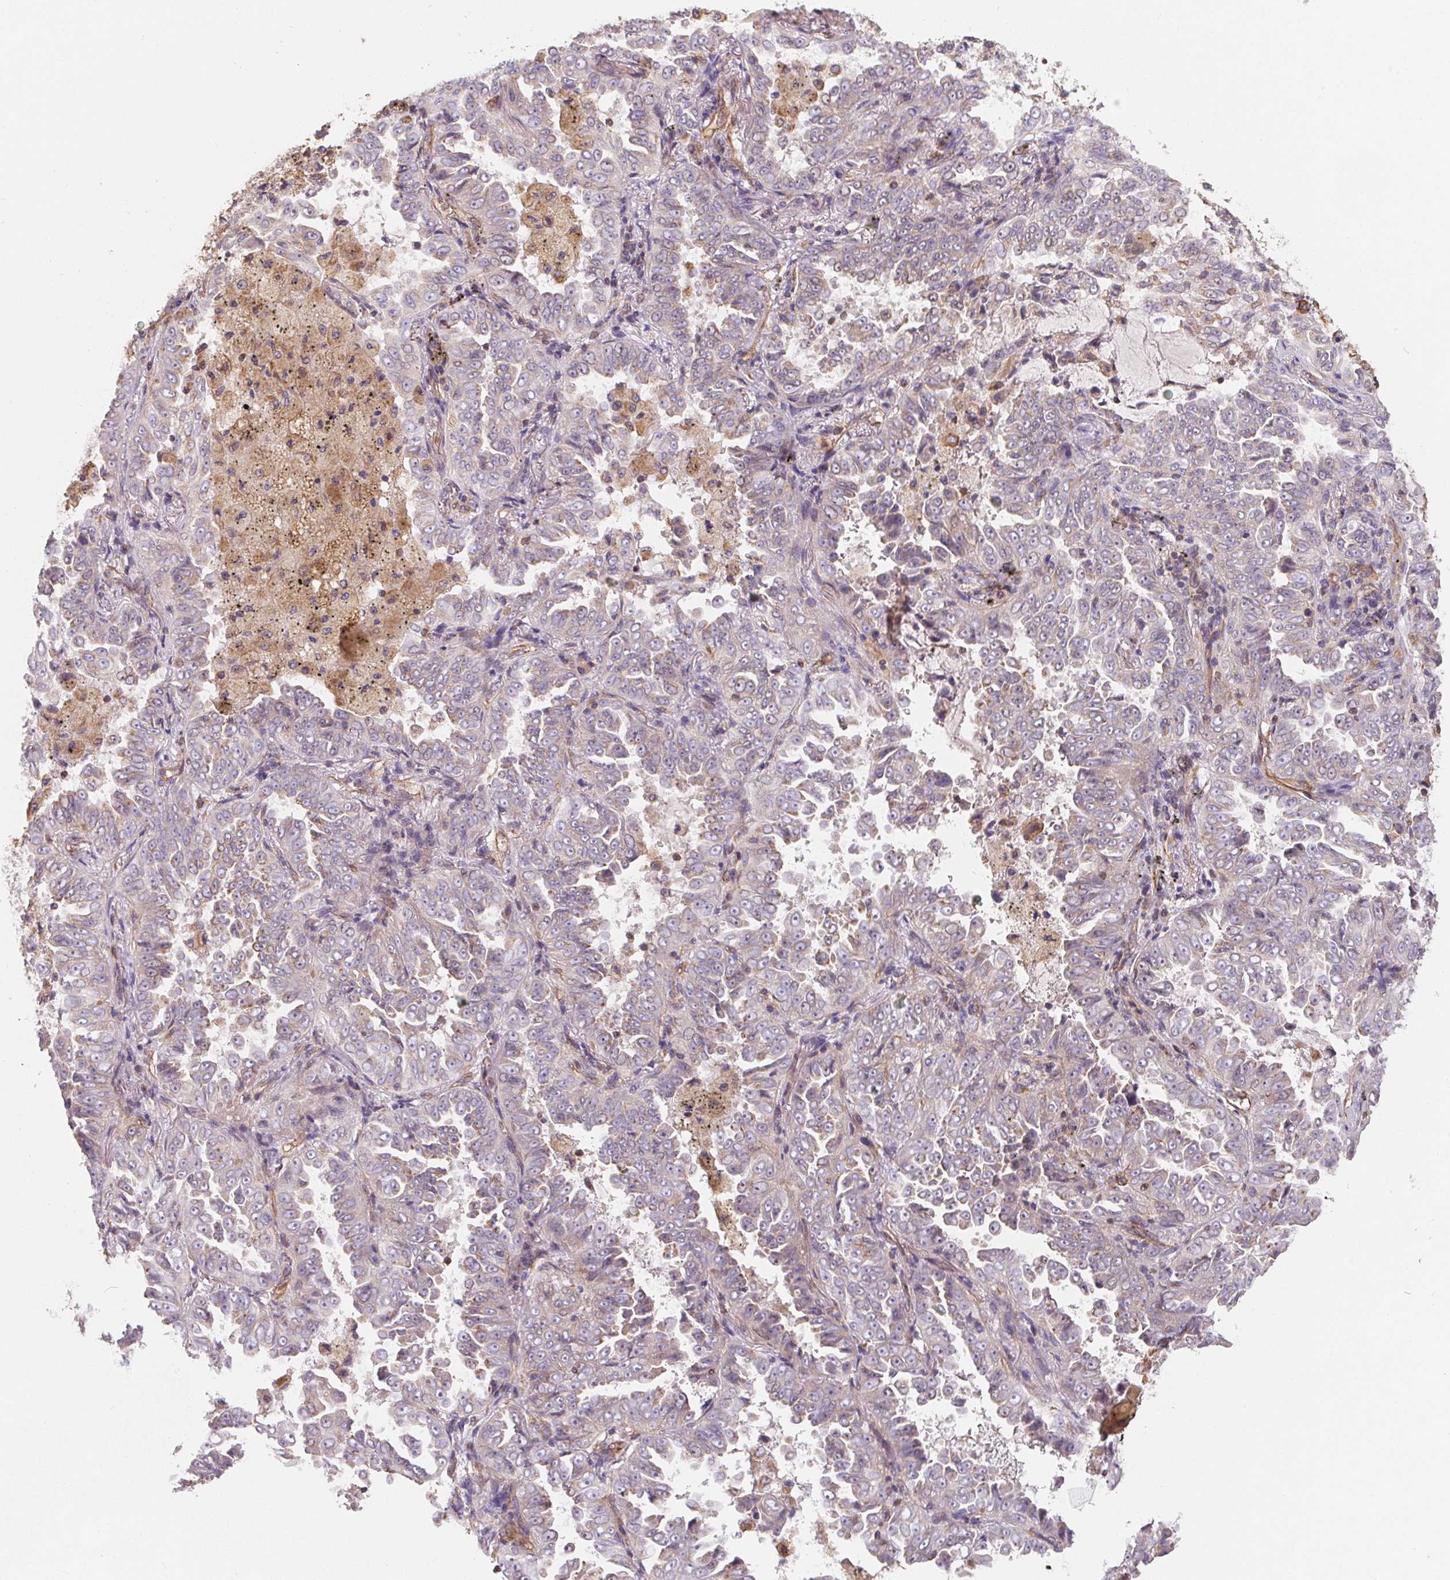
{"staining": {"intensity": "negative", "quantity": "none", "location": "none"}, "tissue": "lung cancer", "cell_type": "Tumor cells", "image_type": "cancer", "snomed": [{"axis": "morphology", "description": "Adenocarcinoma, NOS"}, {"axis": "topography", "description": "Lung"}], "caption": "Tumor cells show no significant protein staining in lung cancer (adenocarcinoma).", "gene": "TBKBP1", "patient": {"sex": "female", "age": 52}}